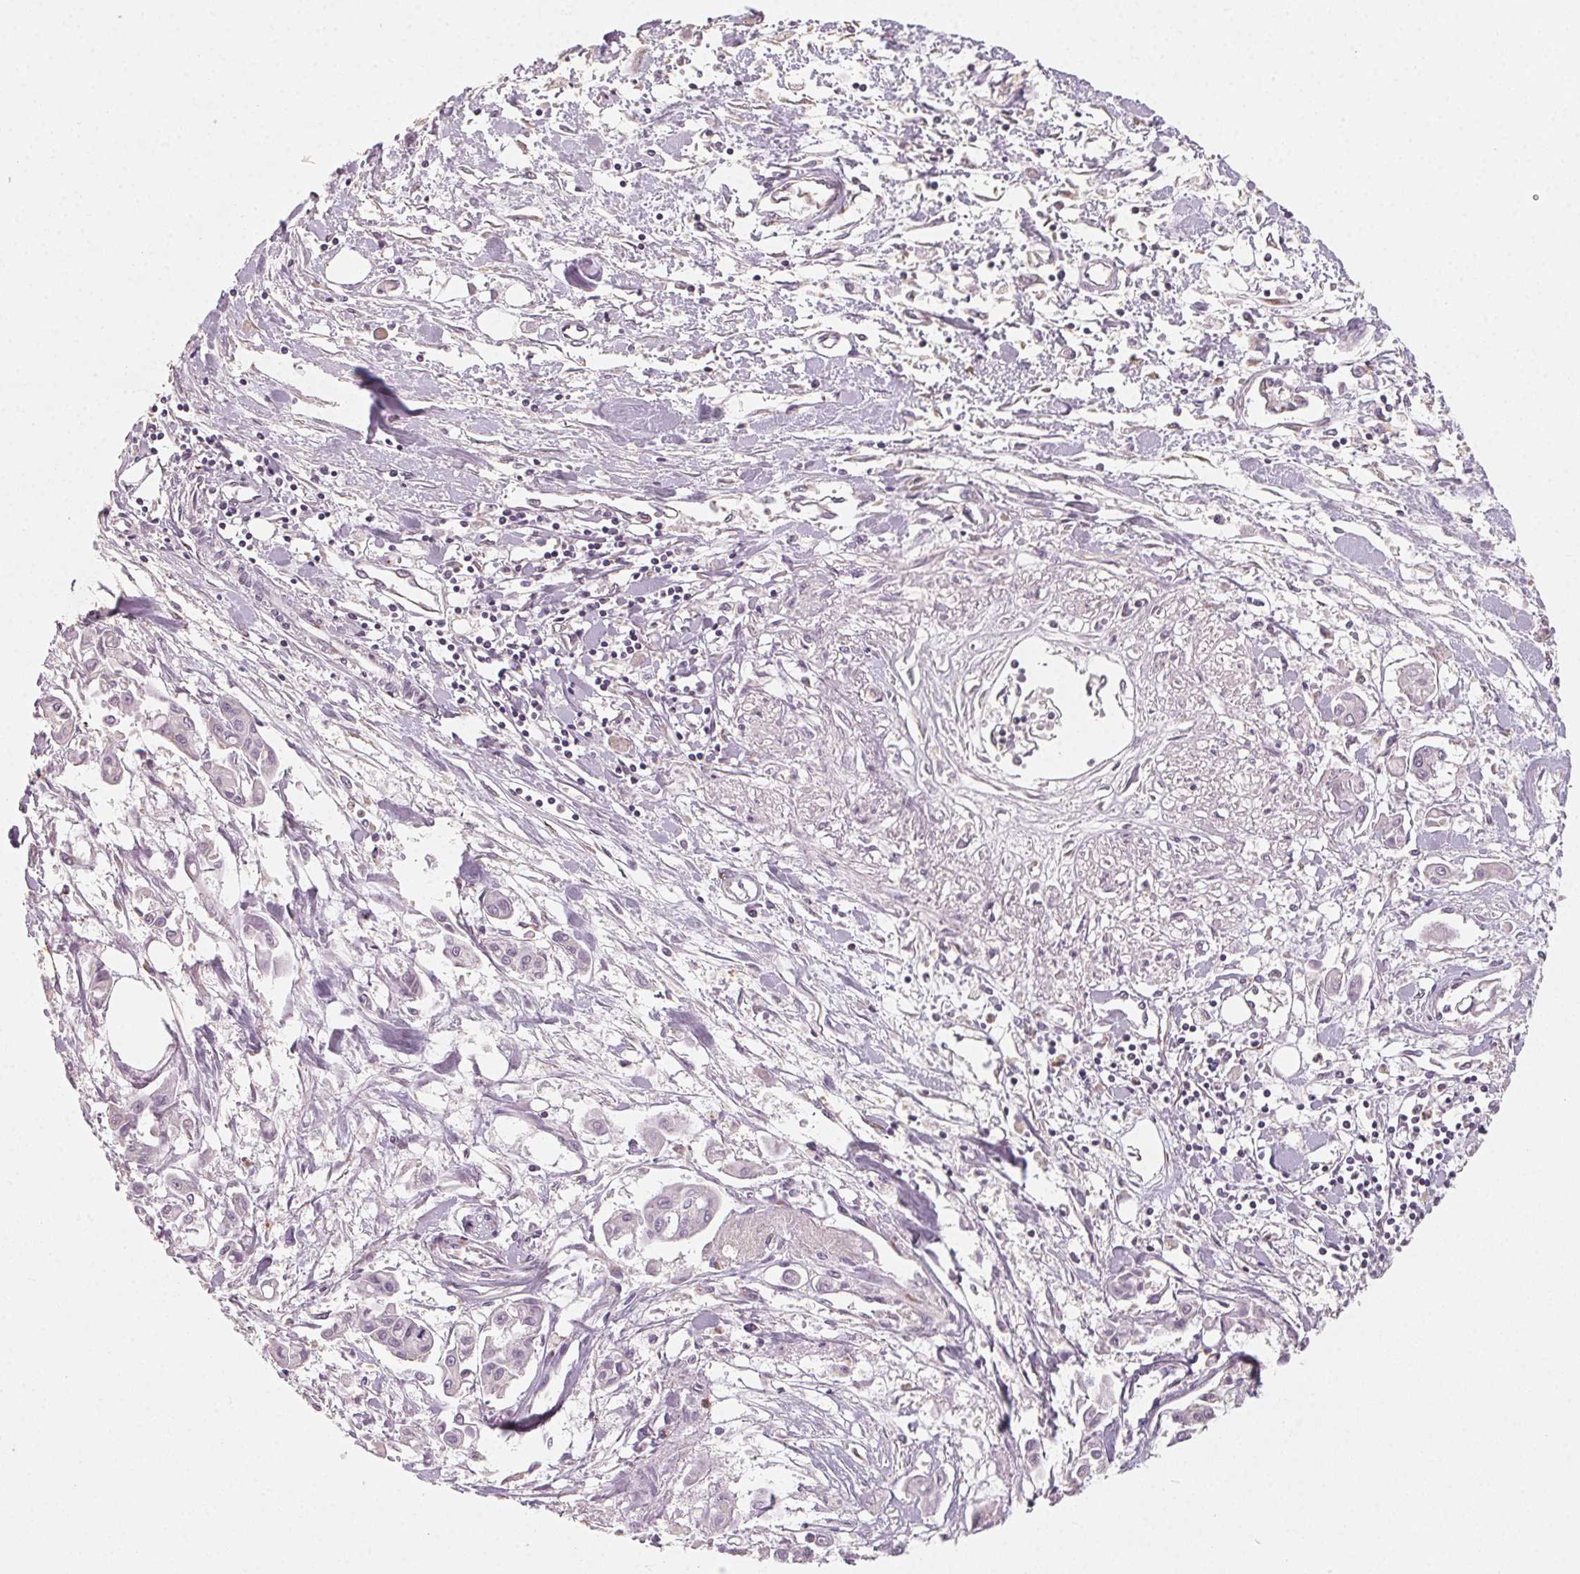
{"staining": {"intensity": "negative", "quantity": "none", "location": "none"}, "tissue": "pancreatic cancer", "cell_type": "Tumor cells", "image_type": "cancer", "snomed": [{"axis": "morphology", "description": "Adenocarcinoma, NOS"}, {"axis": "topography", "description": "Pancreas"}], "caption": "Image shows no protein staining in tumor cells of pancreatic cancer (adenocarcinoma) tissue.", "gene": "AP1S1", "patient": {"sex": "male", "age": 61}}